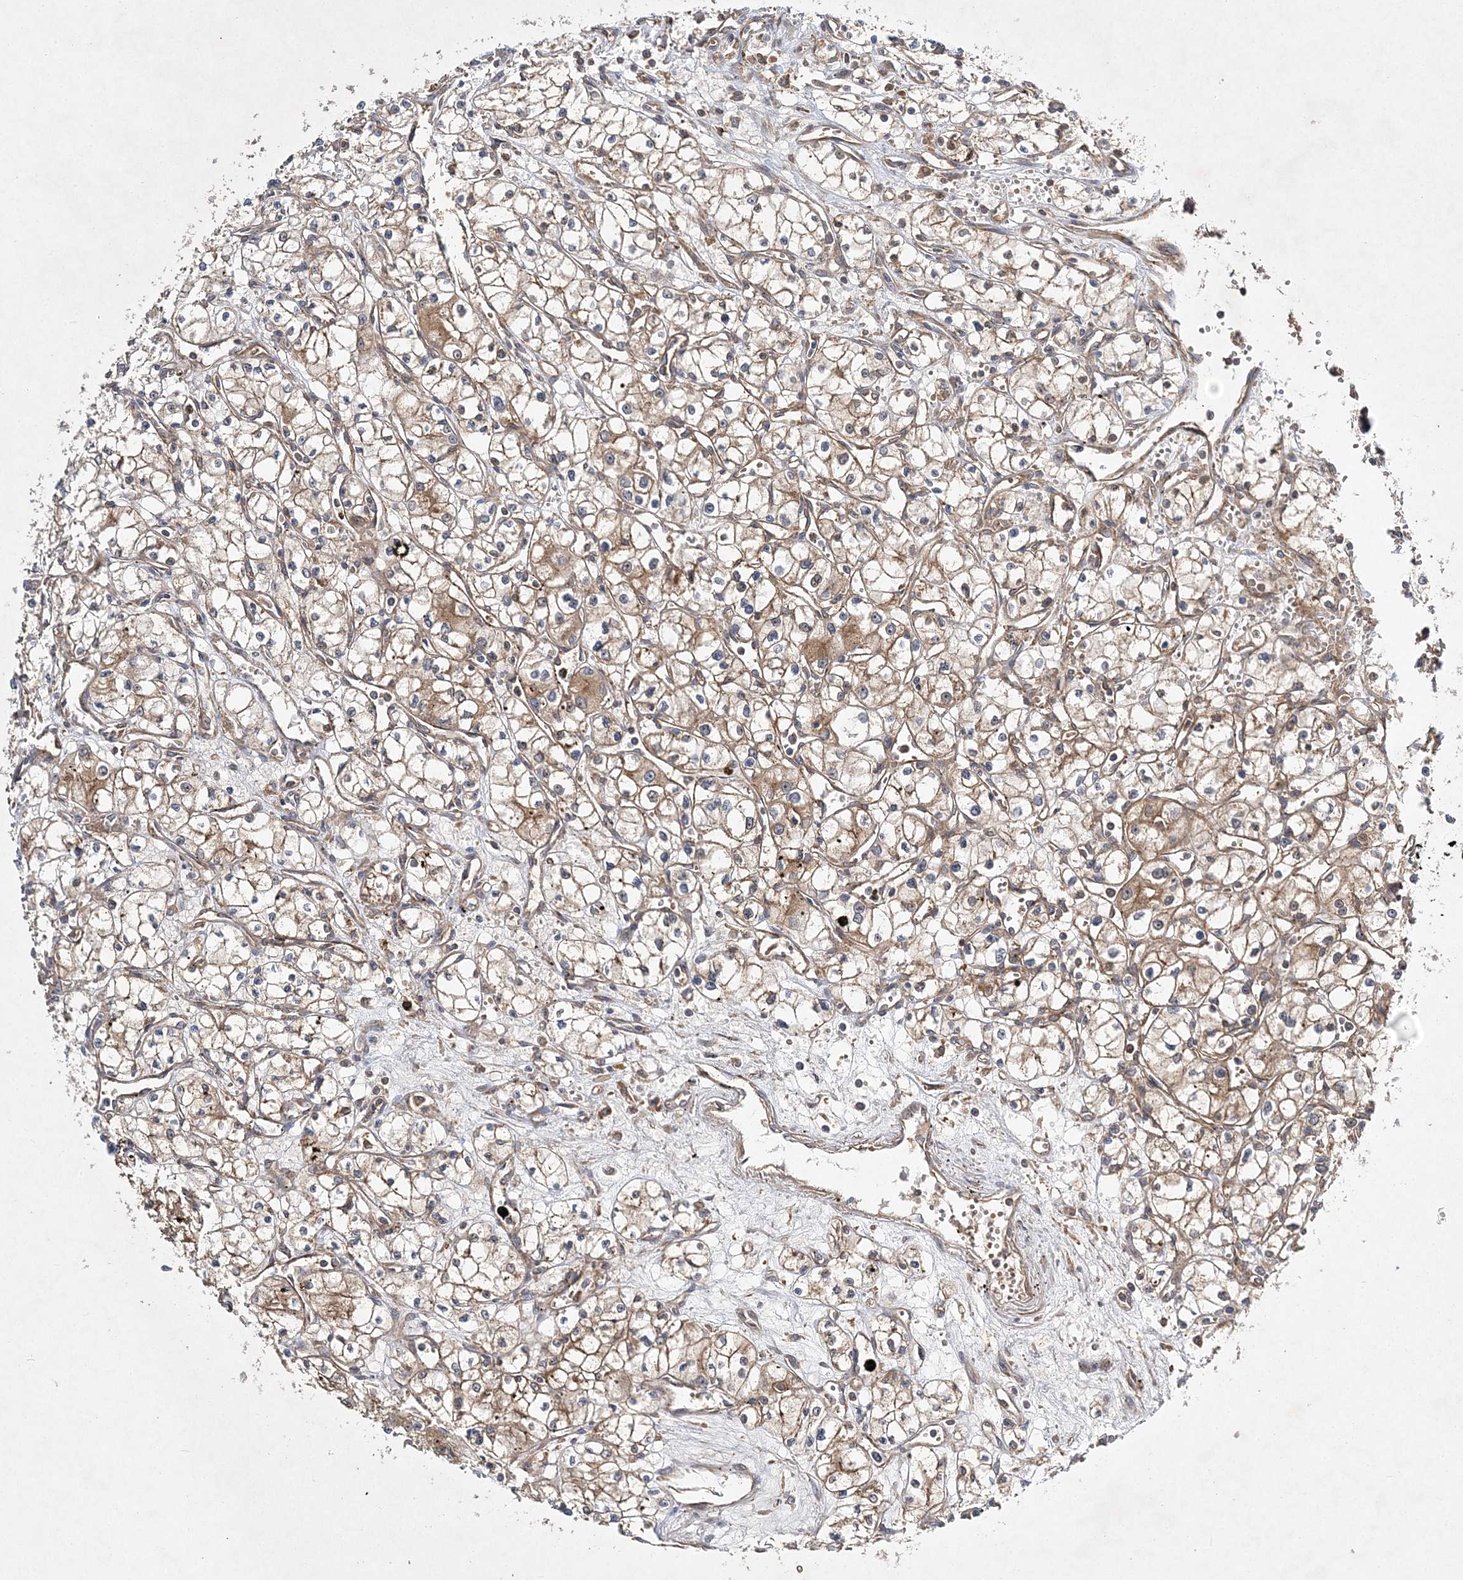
{"staining": {"intensity": "moderate", "quantity": "25%-75%", "location": "cytoplasmic/membranous"}, "tissue": "renal cancer", "cell_type": "Tumor cells", "image_type": "cancer", "snomed": [{"axis": "morphology", "description": "Adenocarcinoma, NOS"}, {"axis": "topography", "description": "Kidney"}], "caption": "Adenocarcinoma (renal) stained with DAB immunohistochemistry (IHC) displays medium levels of moderate cytoplasmic/membranous positivity in about 25%-75% of tumor cells.", "gene": "TMEM9B", "patient": {"sex": "male", "age": 59}}